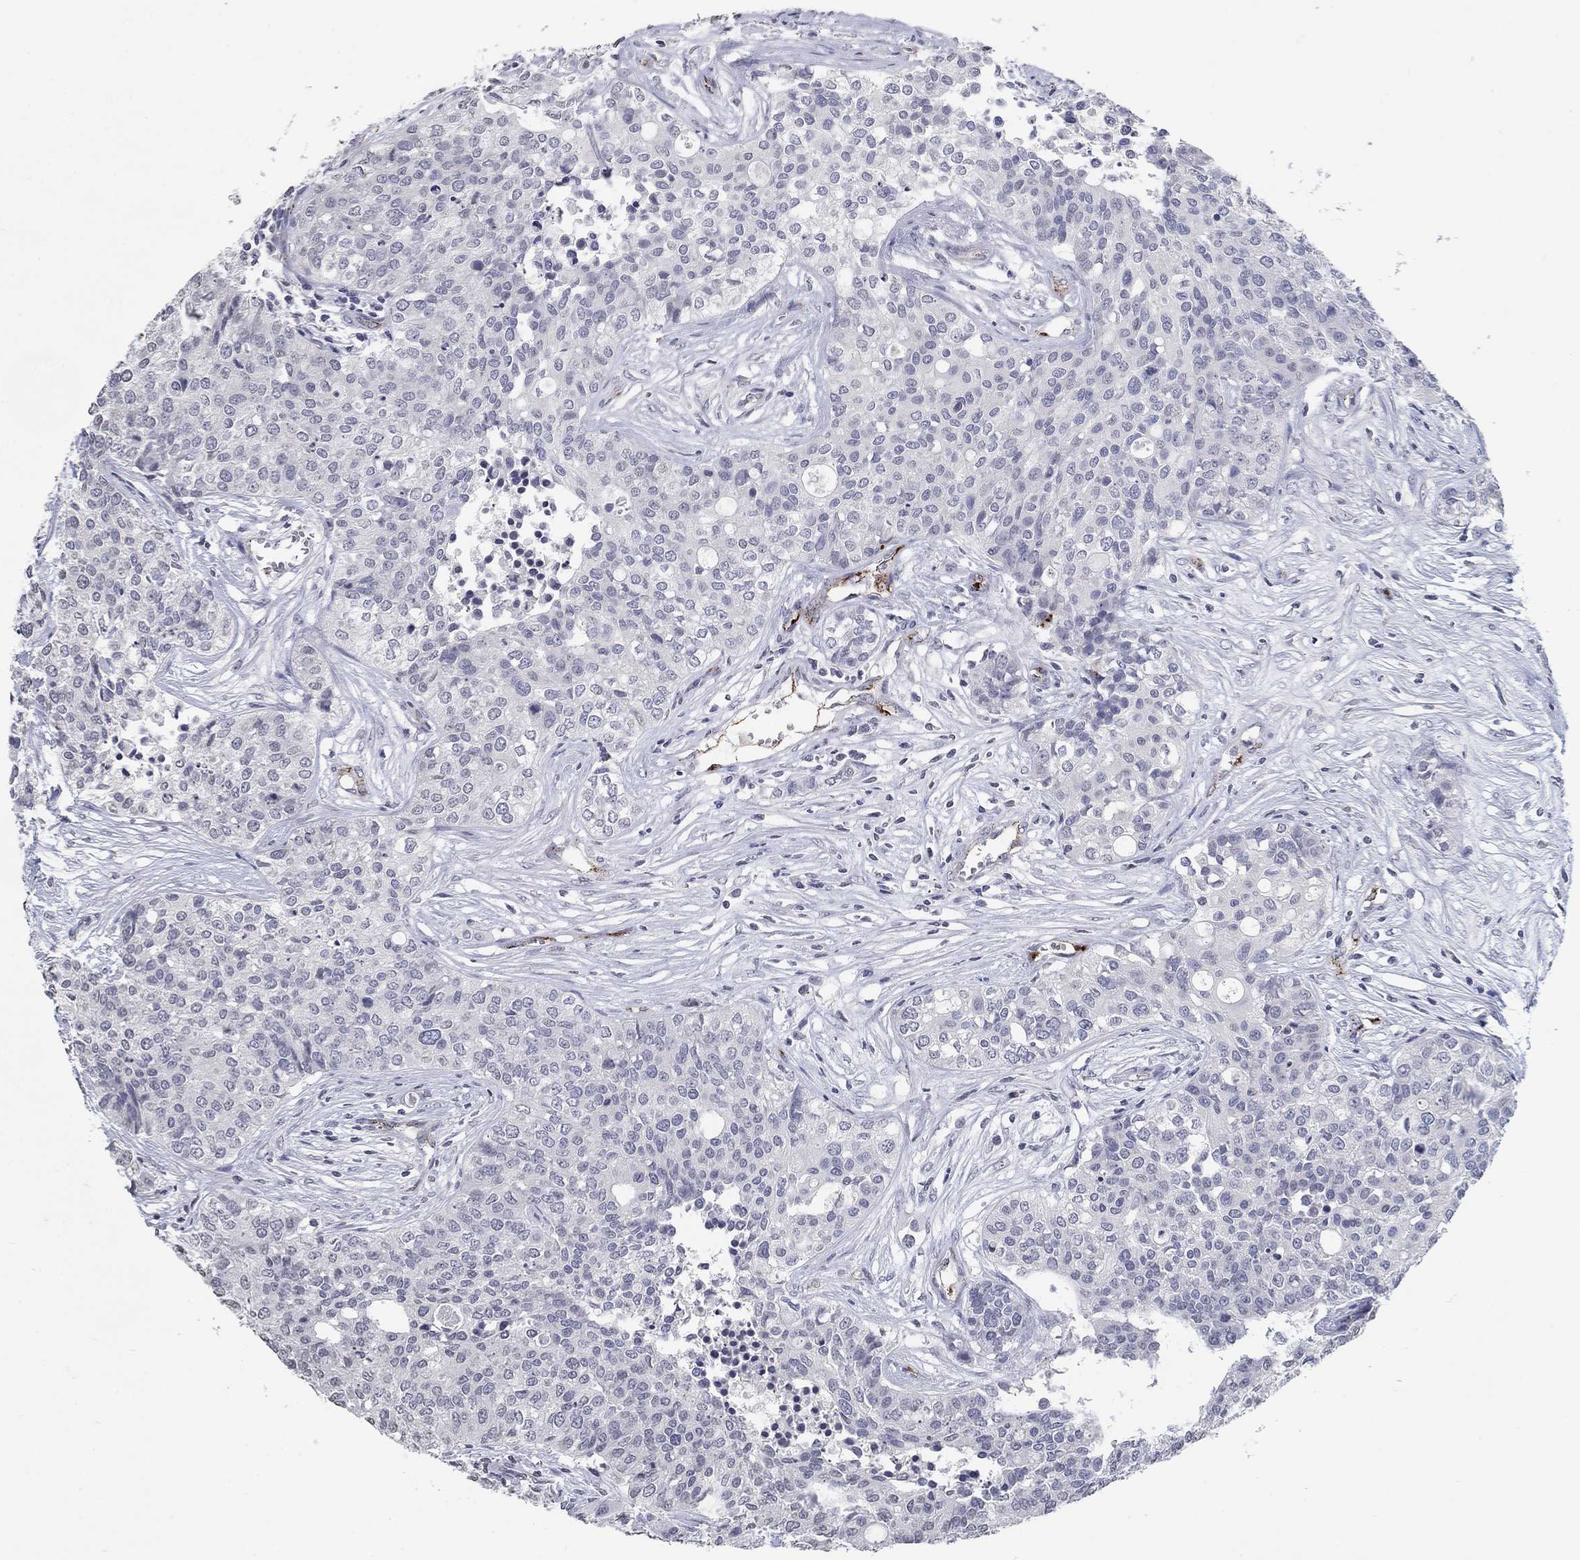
{"staining": {"intensity": "negative", "quantity": "none", "location": "none"}, "tissue": "carcinoid", "cell_type": "Tumor cells", "image_type": "cancer", "snomed": [{"axis": "morphology", "description": "Carcinoid, malignant, NOS"}, {"axis": "topography", "description": "Colon"}], "caption": "Human carcinoid stained for a protein using immunohistochemistry displays no positivity in tumor cells.", "gene": "TINAG", "patient": {"sex": "male", "age": 81}}